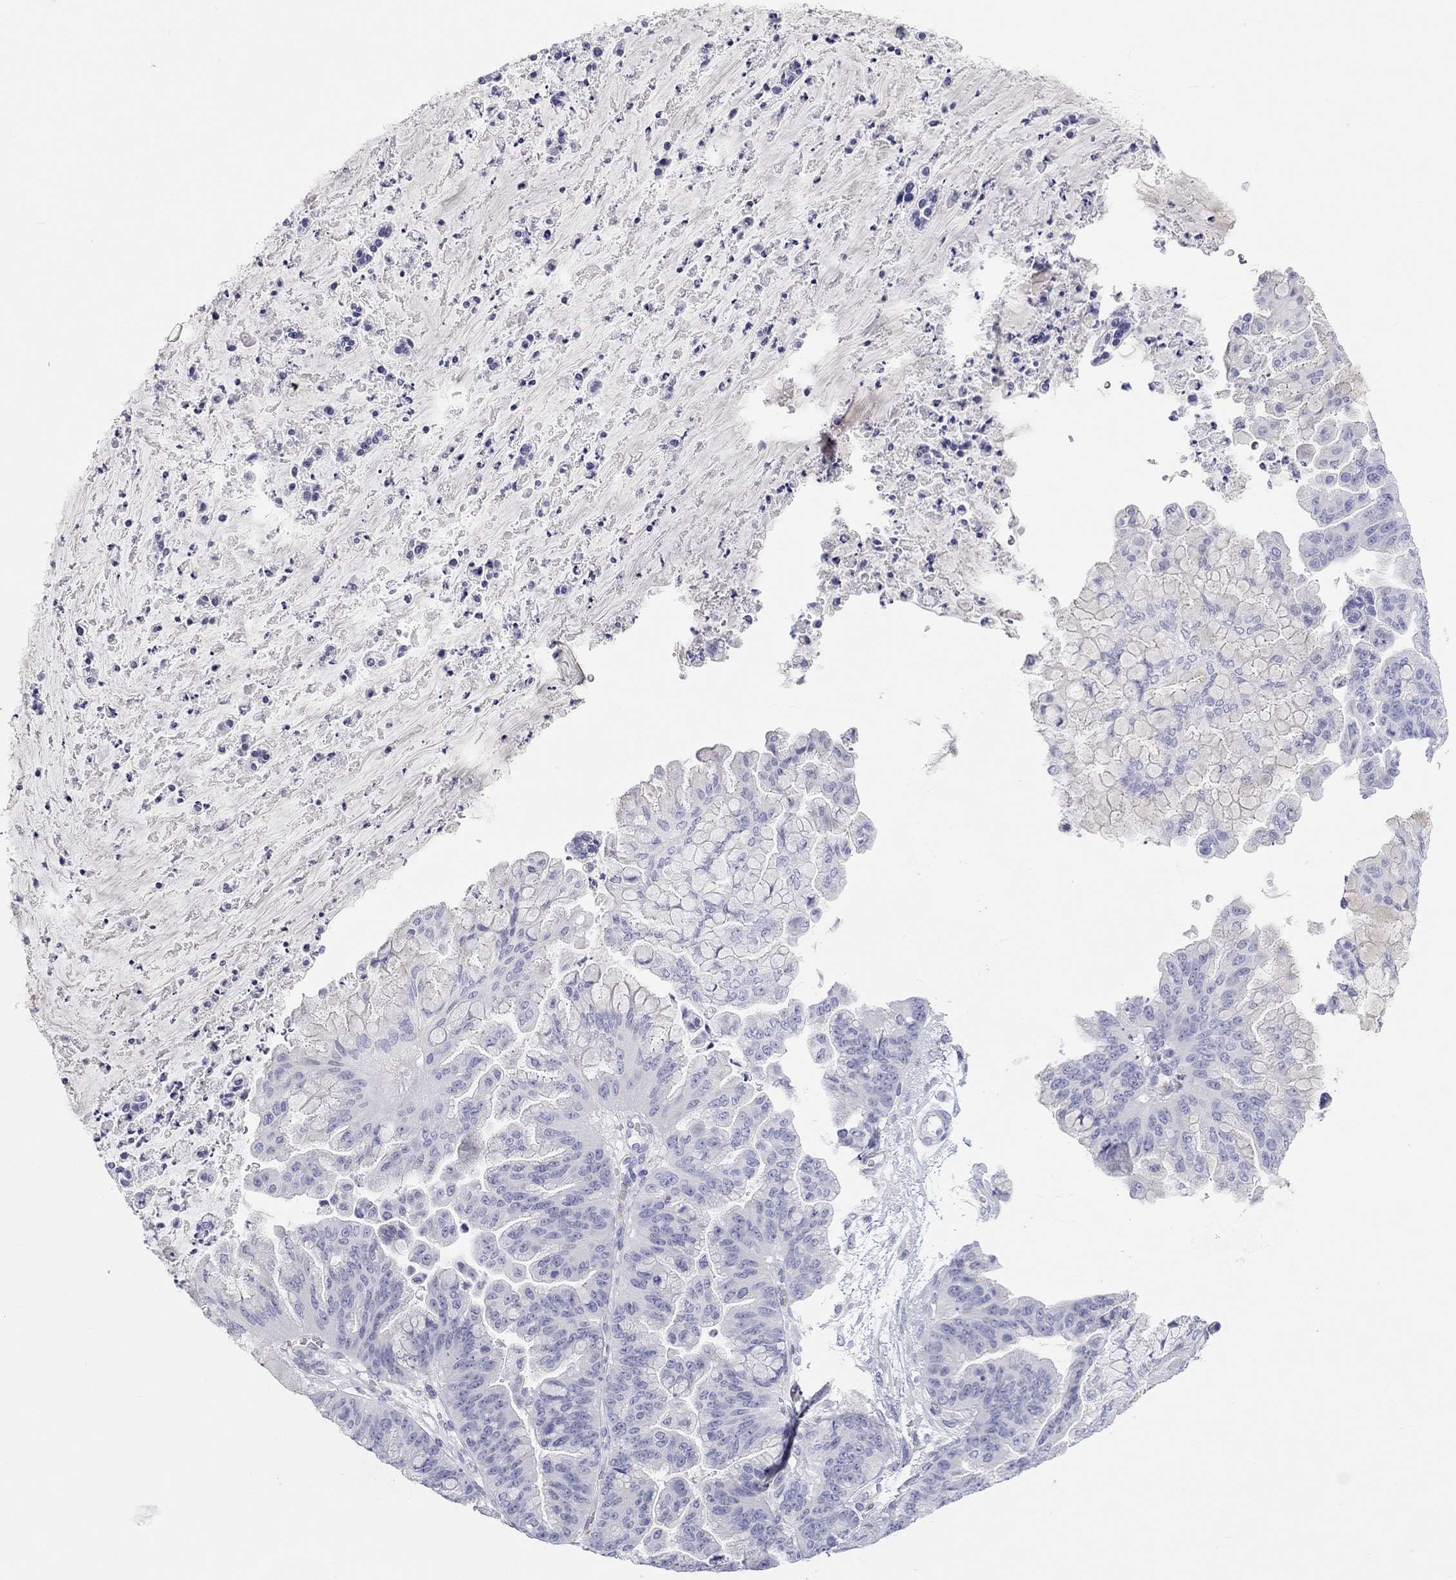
{"staining": {"intensity": "negative", "quantity": "none", "location": "none"}, "tissue": "ovarian cancer", "cell_type": "Tumor cells", "image_type": "cancer", "snomed": [{"axis": "morphology", "description": "Cystadenocarcinoma, mucinous, NOS"}, {"axis": "topography", "description": "Ovary"}], "caption": "Immunohistochemistry (IHC) histopathology image of ovarian mucinous cystadenocarcinoma stained for a protein (brown), which demonstrates no positivity in tumor cells.", "gene": "PCDHGC5", "patient": {"sex": "female", "age": 67}}